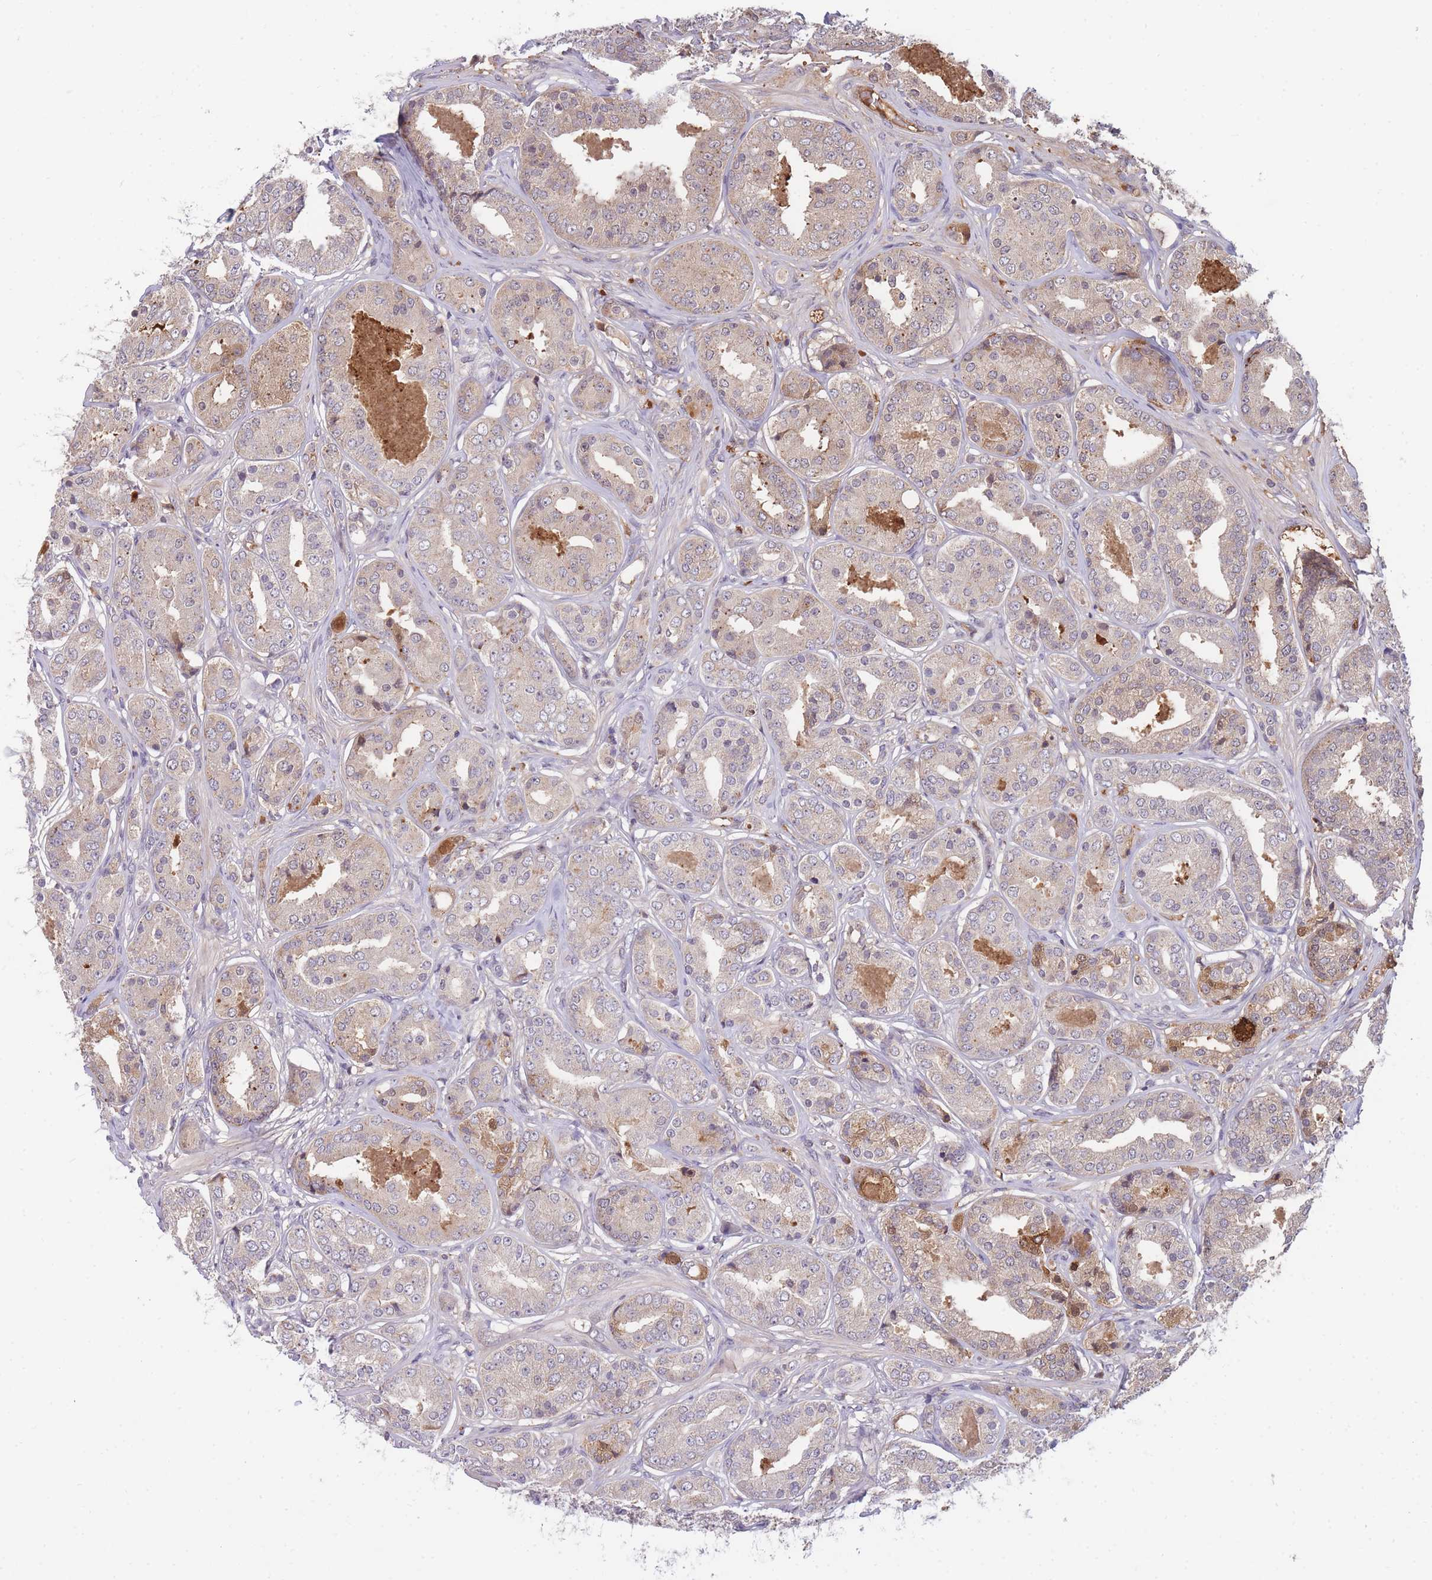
{"staining": {"intensity": "moderate", "quantity": "25%-75%", "location": "cytoplasmic/membranous"}, "tissue": "prostate cancer", "cell_type": "Tumor cells", "image_type": "cancer", "snomed": [{"axis": "morphology", "description": "Adenocarcinoma, High grade"}, {"axis": "topography", "description": "Prostate"}], "caption": "DAB (3,3'-diaminobenzidine) immunohistochemical staining of human prostate cancer demonstrates moderate cytoplasmic/membranous protein expression in about 25%-75% of tumor cells. (IHC, brightfield microscopy, high magnification).", "gene": "RALGDS", "patient": {"sex": "male", "age": 63}}